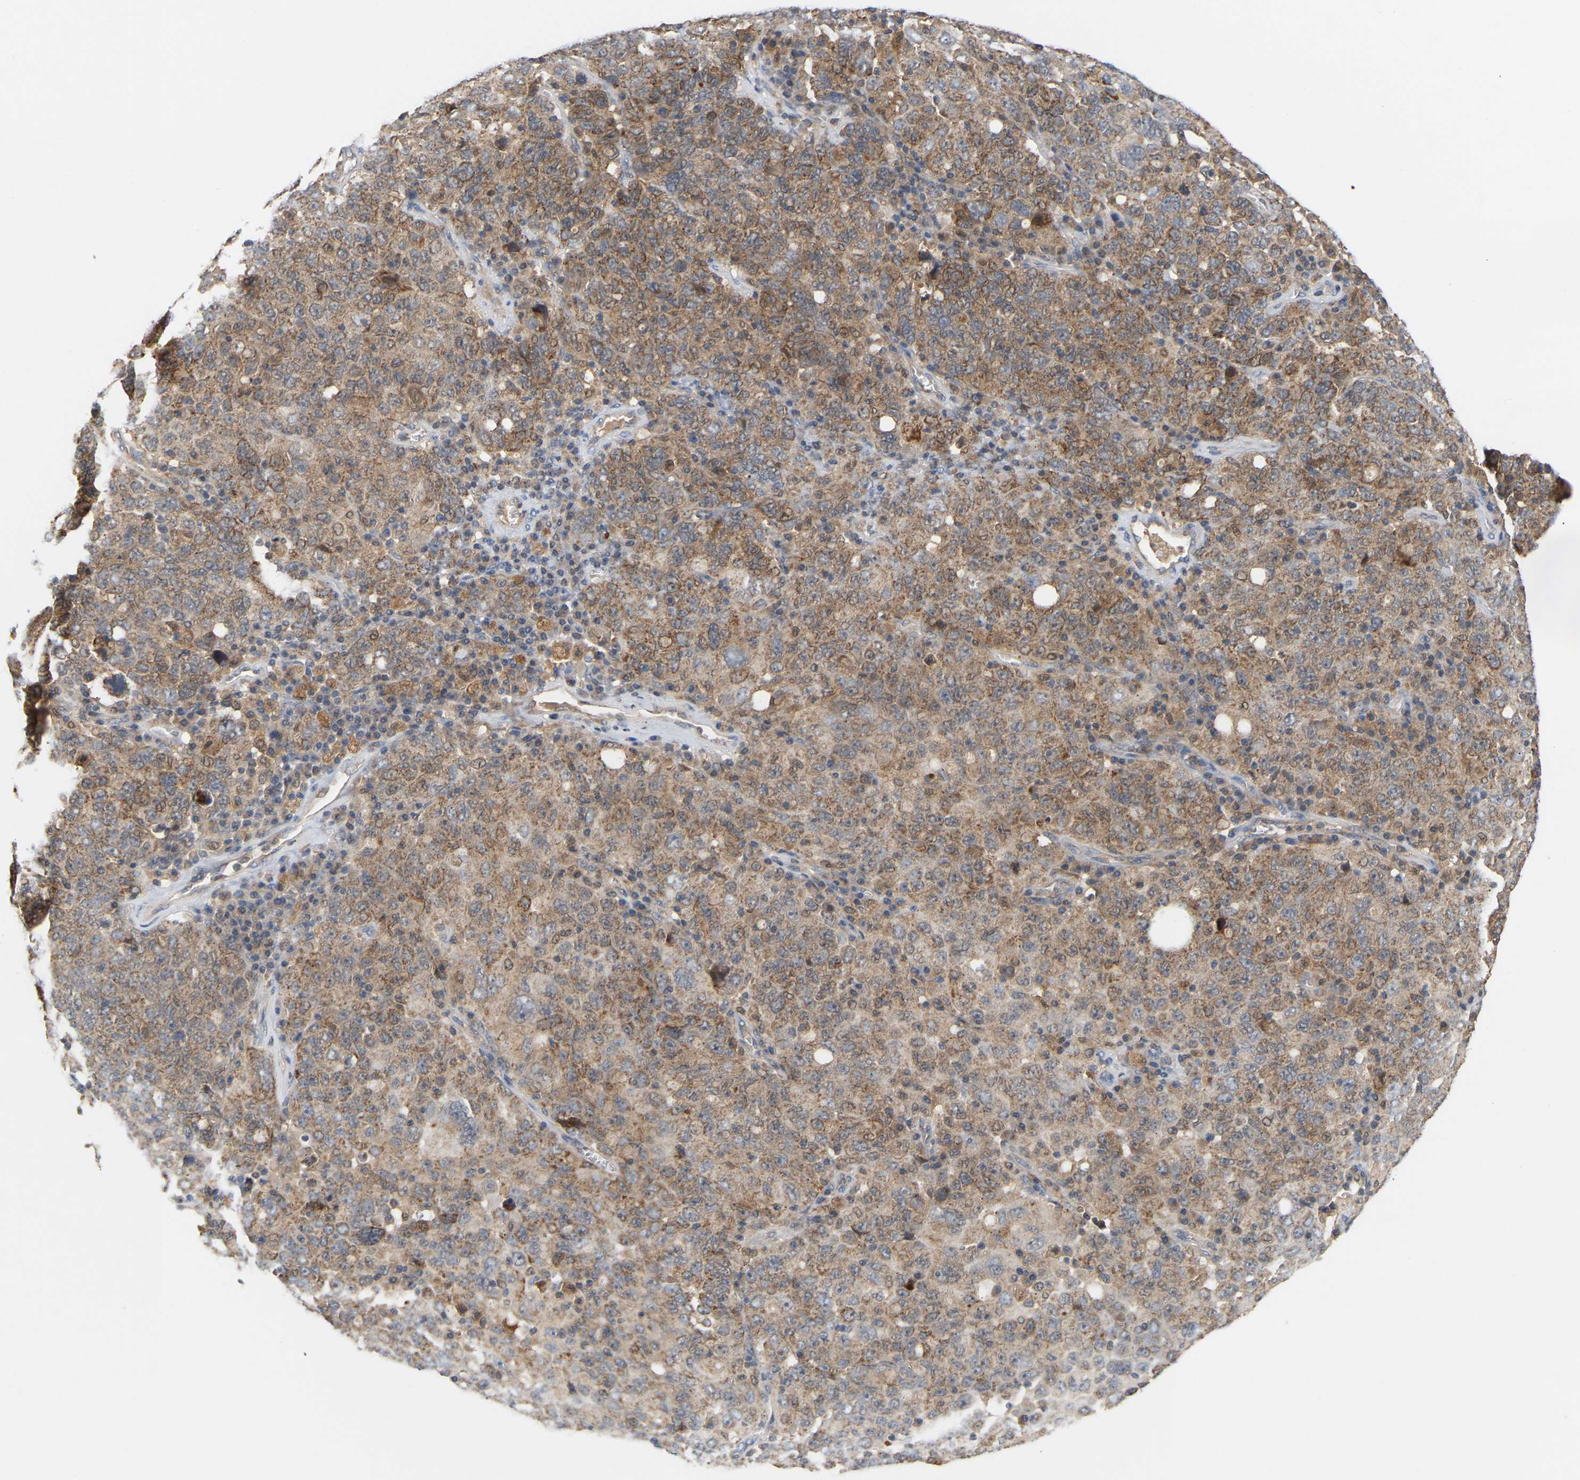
{"staining": {"intensity": "moderate", "quantity": ">75%", "location": "cytoplasmic/membranous"}, "tissue": "ovarian cancer", "cell_type": "Tumor cells", "image_type": "cancer", "snomed": [{"axis": "morphology", "description": "Carcinoma, endometroid"}, {"axis": "topography", "description": "Ovary"}], "caption": "Ovarian cancer (endometroid carcinoma) stained for a protein demonstrates moderate cytoplasmic/membranous positivity in tumor cells. The protein of interest is stained brown, and the nuclei are stained in blue (DAB (3,3'-diaminobenzidine) IHC with brightfield microscopy, high magnification).", "gene": "TPMT", "patient": {"sex": "female", "age": 62}}